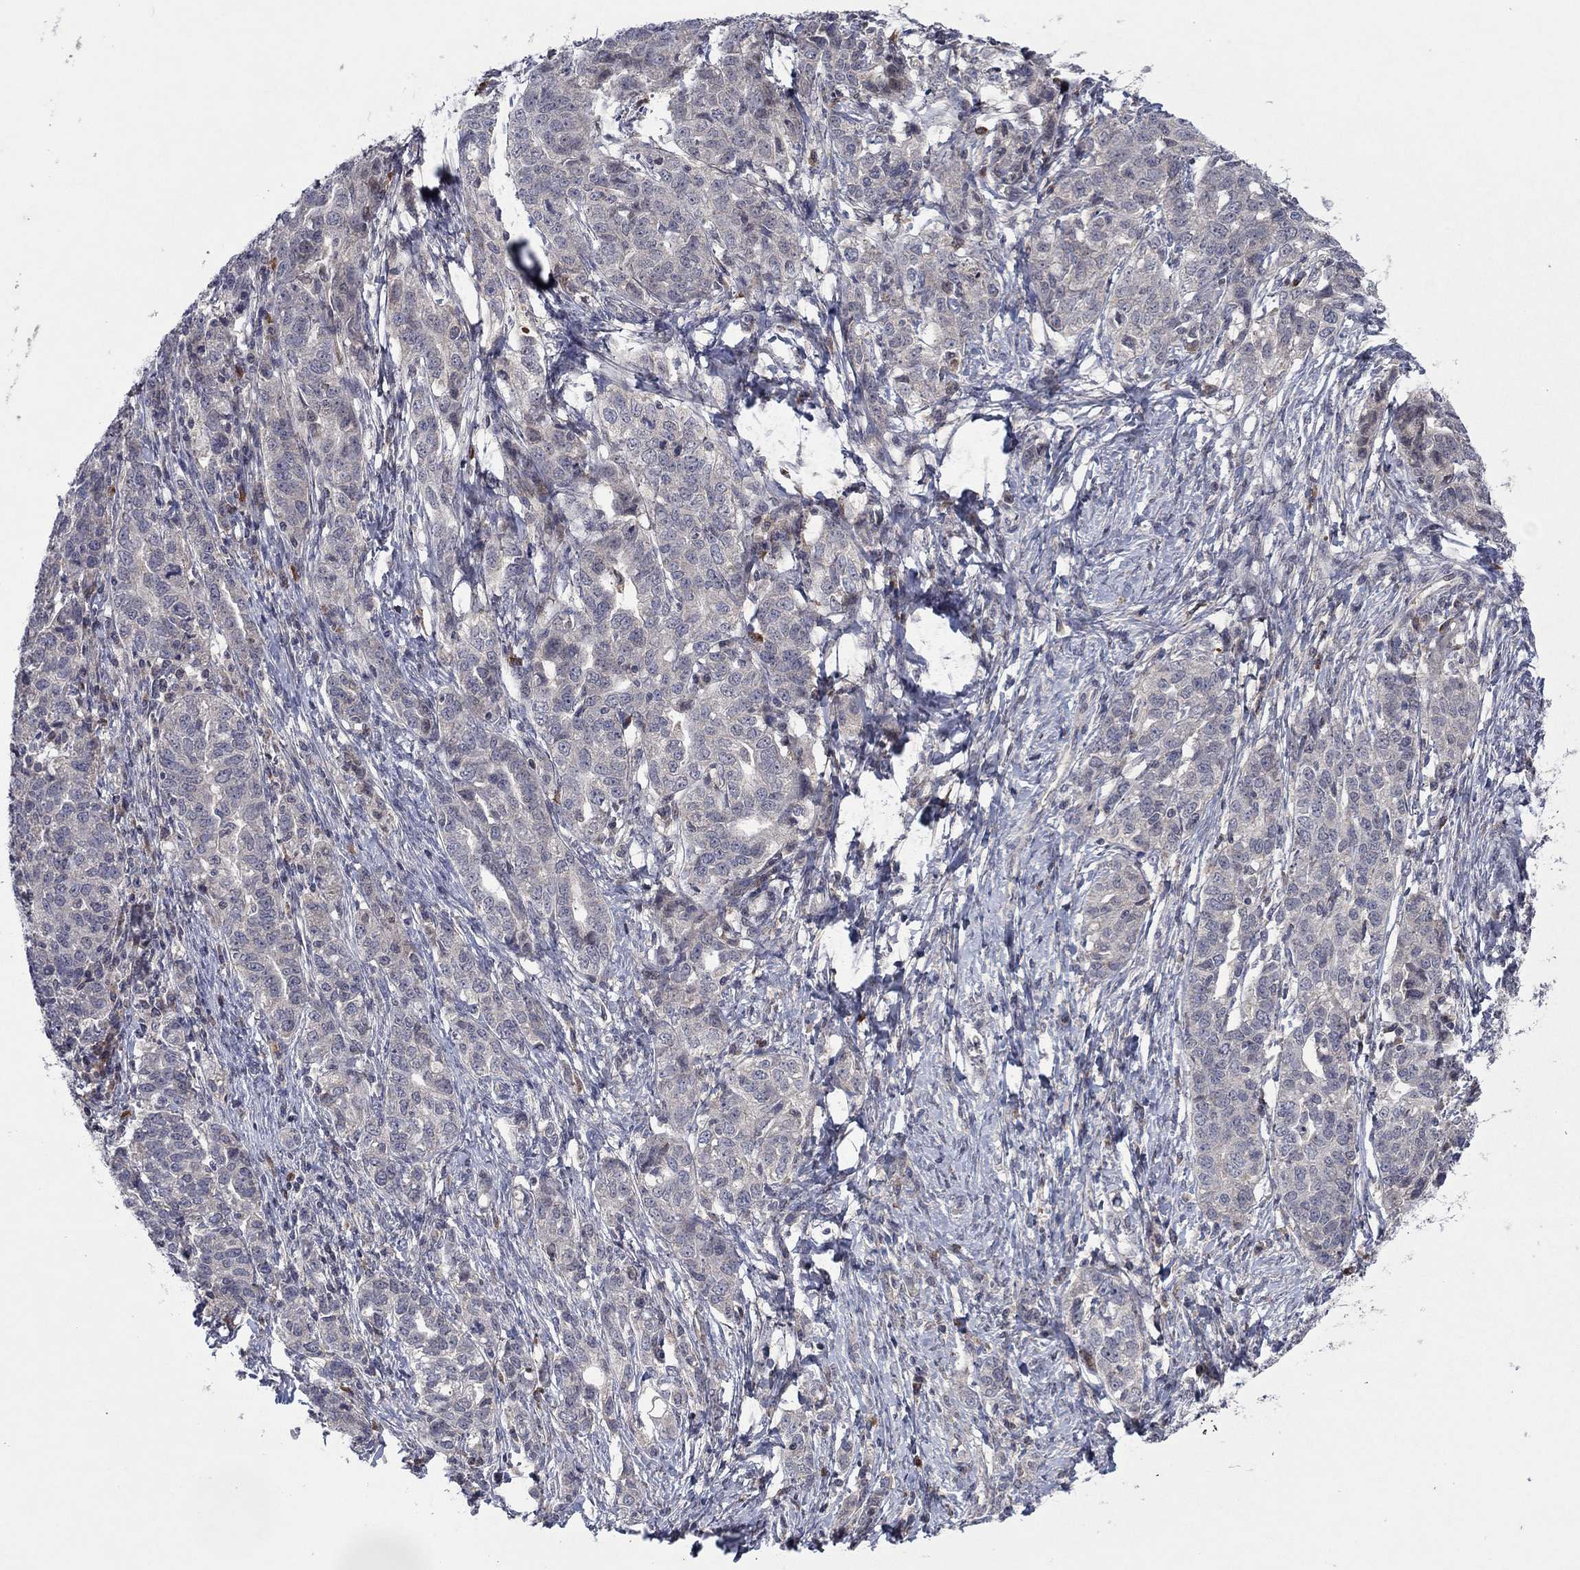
{"staining": {"intensity": "negative", "quantity": "none", "location": "none"}, "tissue": "ovarian cancer", "cell_type": "Tumor cells", "image_type": "cancer", "snomed": [{"axis": "morphology", "description": "Cystadenocarcinoma, serous, NOS"}, {"axis": "topography", "description": "Ovary"}], "caption": "Immunohistochemical staining of serous cystadenocarcinoma (ovarian) shows no significant staining in tumor cells.", "gene": "IL4", "patient": {"sex": "female", "age": 71}}